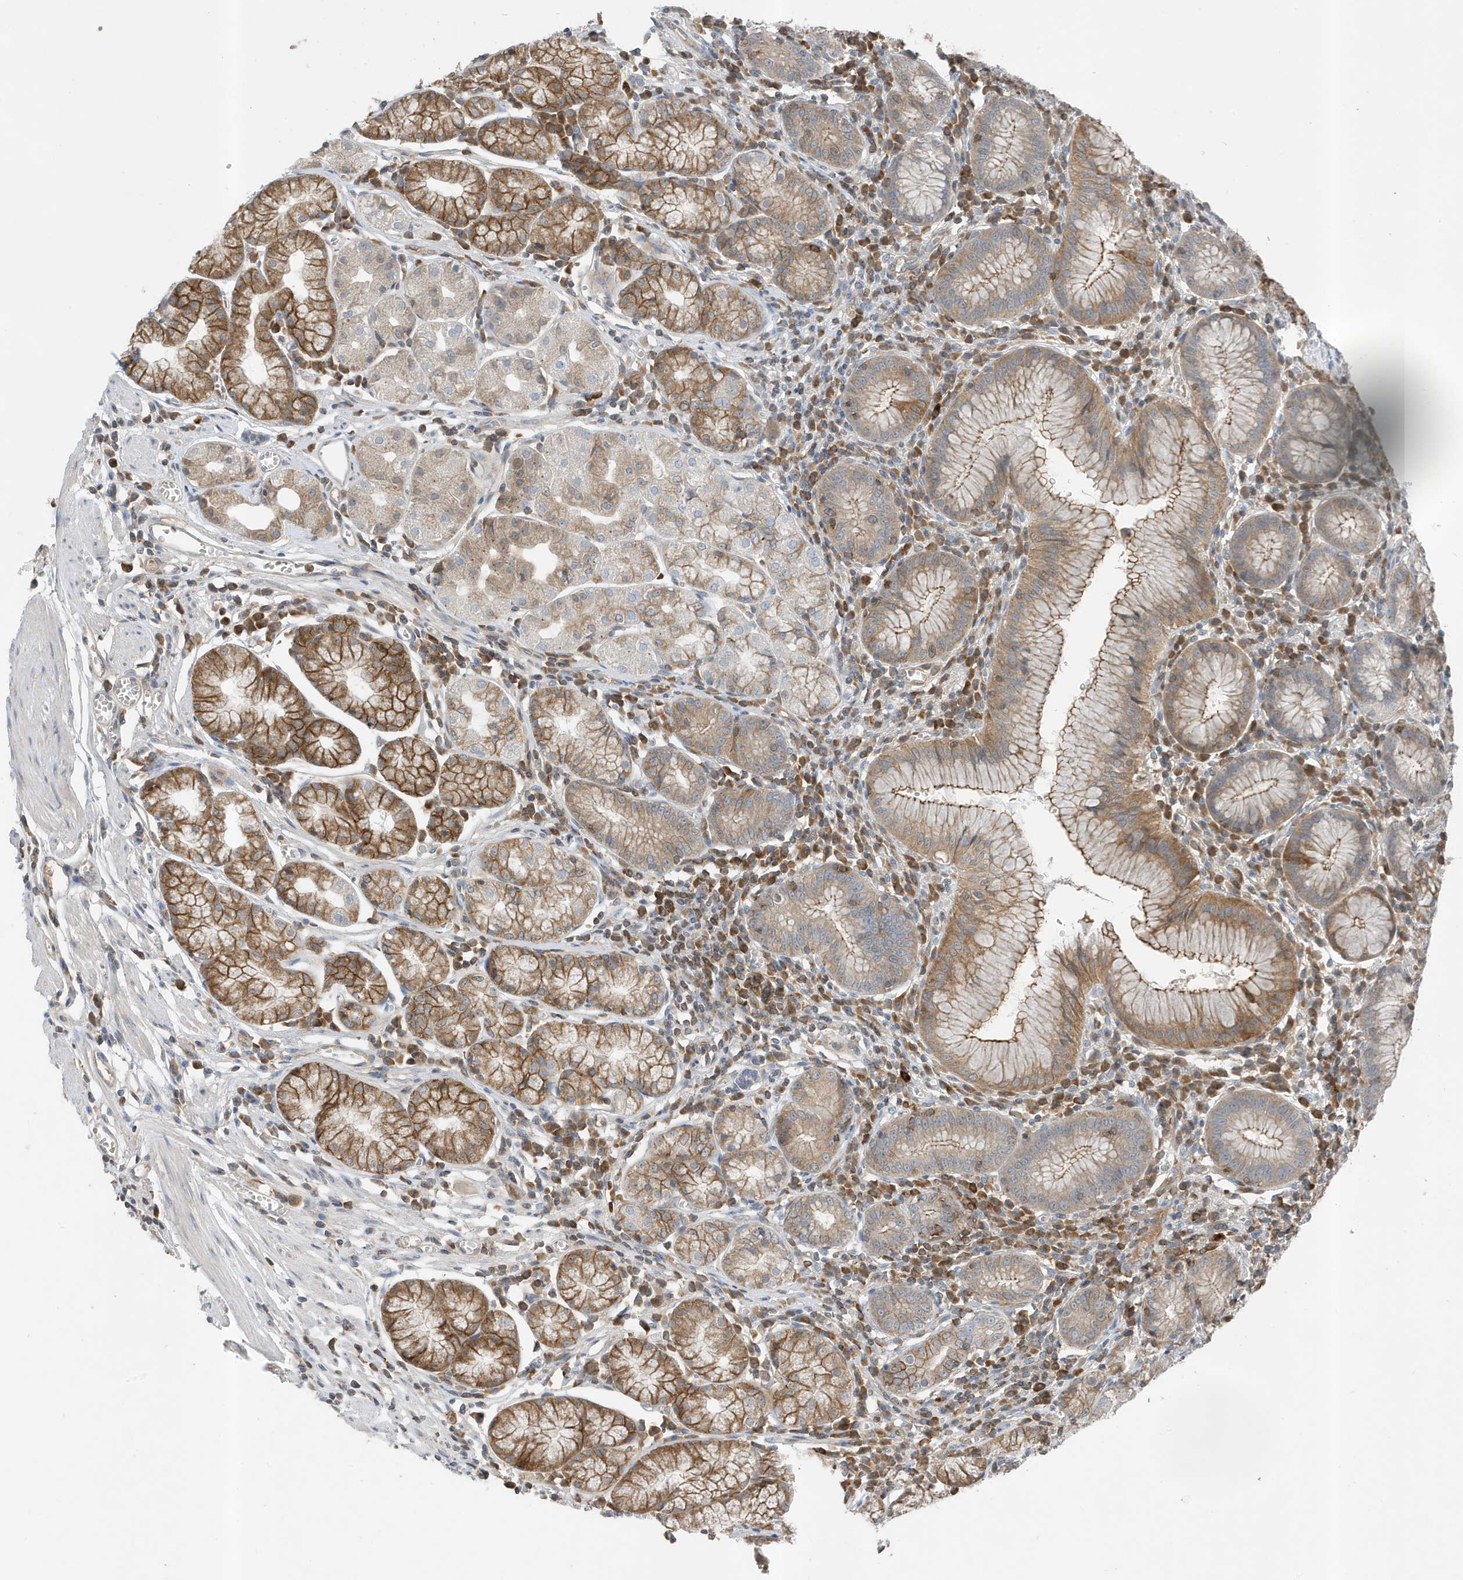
{"staining": {"intensity": "moderate", "quantity": "25%-75%", "location": "cytoplasmic/membranous"}, "tissue": "stomach", "cell_type": "Glandular cells", "image_type": "normal", "snomed": [{"axis": "morphology", "description": "Normal tissue, NOS"}, {"axis": "topography", "description": "Stomach"}], "caption": "Immunohistochemical staining of benign stomach exhibits moderate cytoplasmic/membranous protein positivity in approximately 25%-75% of glandular cells.", "gene": "MAST3", "patient": {"sex": "male", "age": 55}}